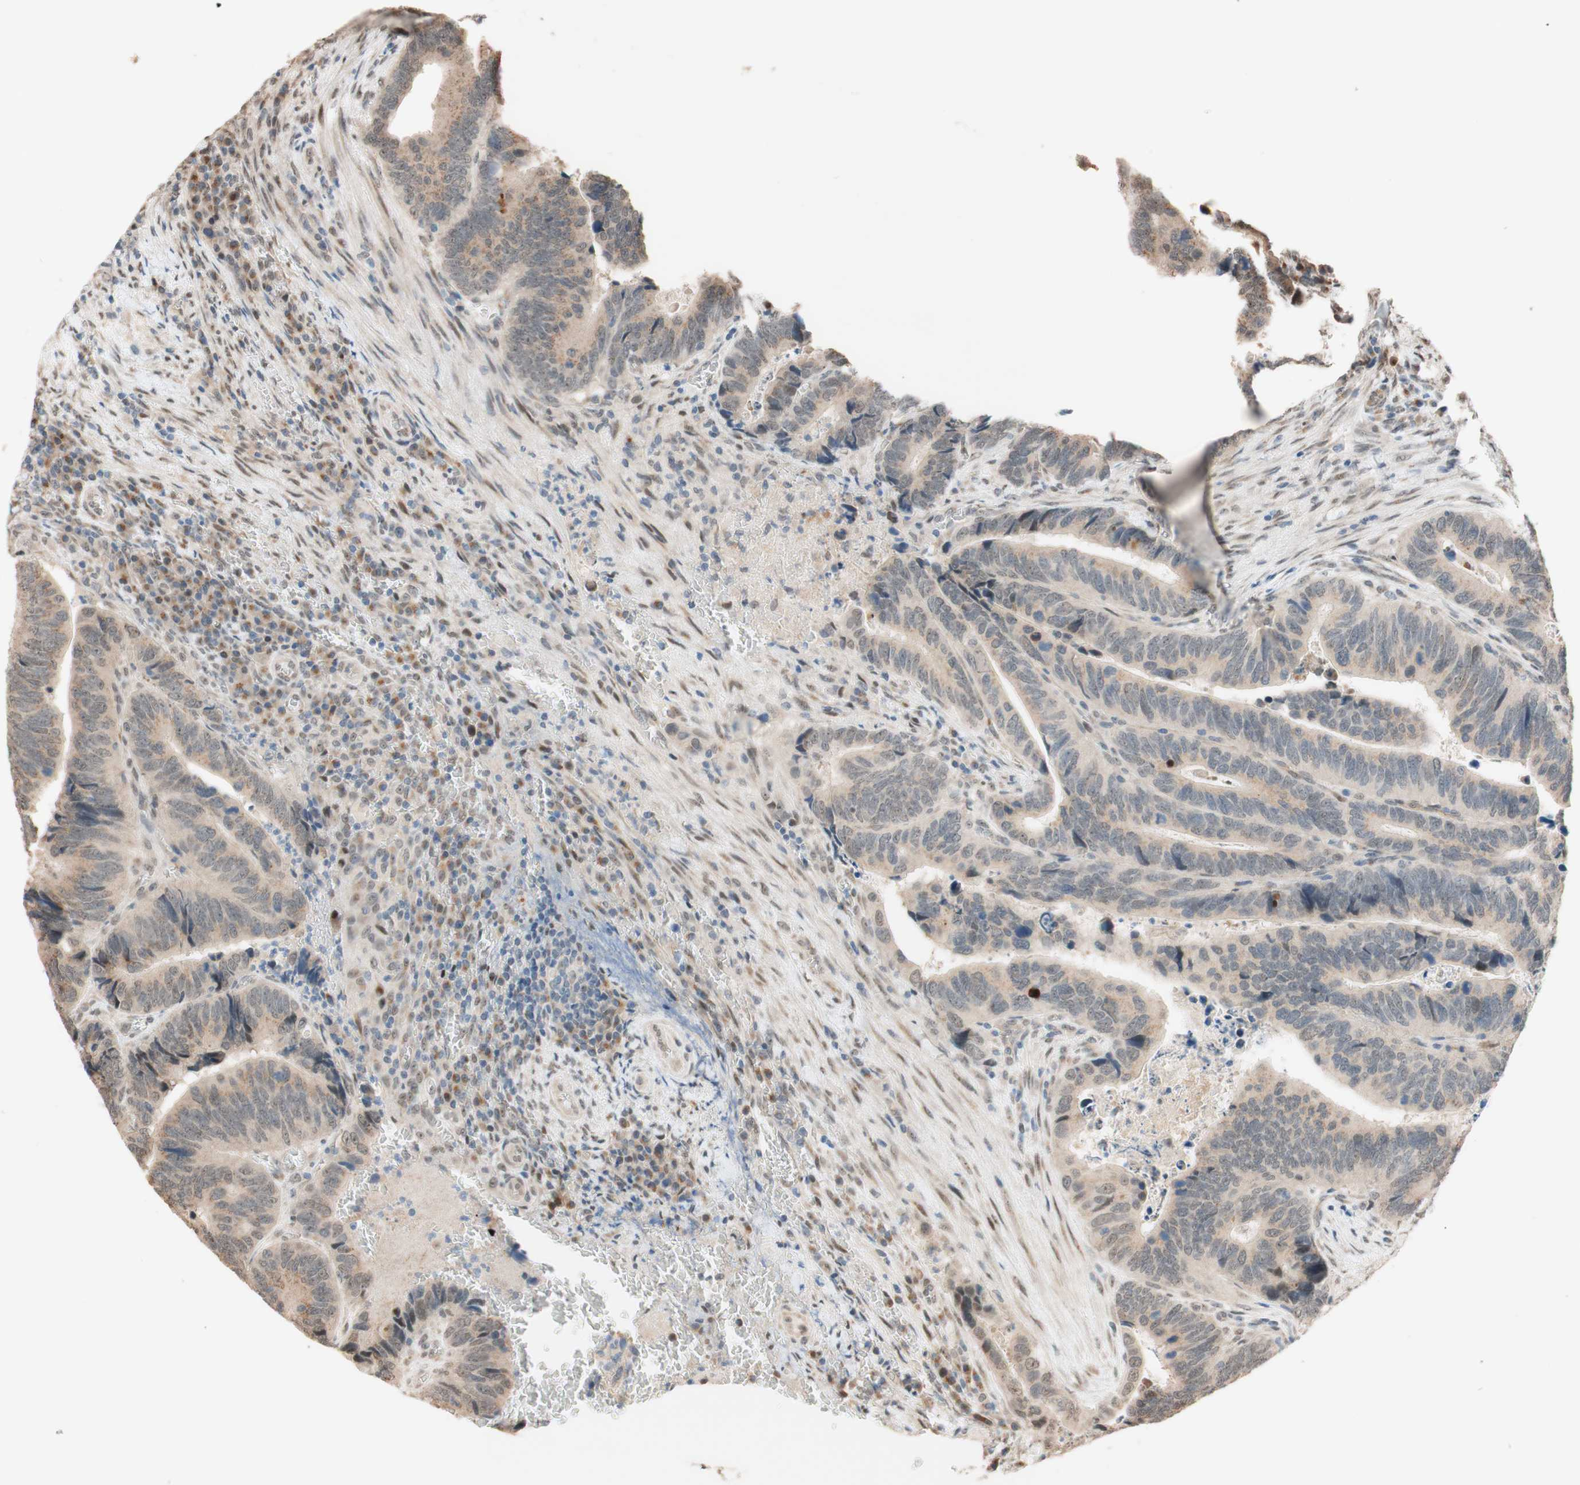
{"staining": {"intensity": "negative", "quantity": "none", "location": "none"}, "tissue": "colorectal cancer", "cell_type": "Tumor cells", "image_type": "cancer", "snomed": [{"axis": "morphology", "description": "Adenocarcinoma, NOS"}, {"axis": "topography", "description": "Colon"}], "caption": "Colorectal cancer stained for a protein using immunohistochemistry exhibits no positivity tumor cells.", "gene": "CCNC", "patient": {"sex": "male", "age": 72}}